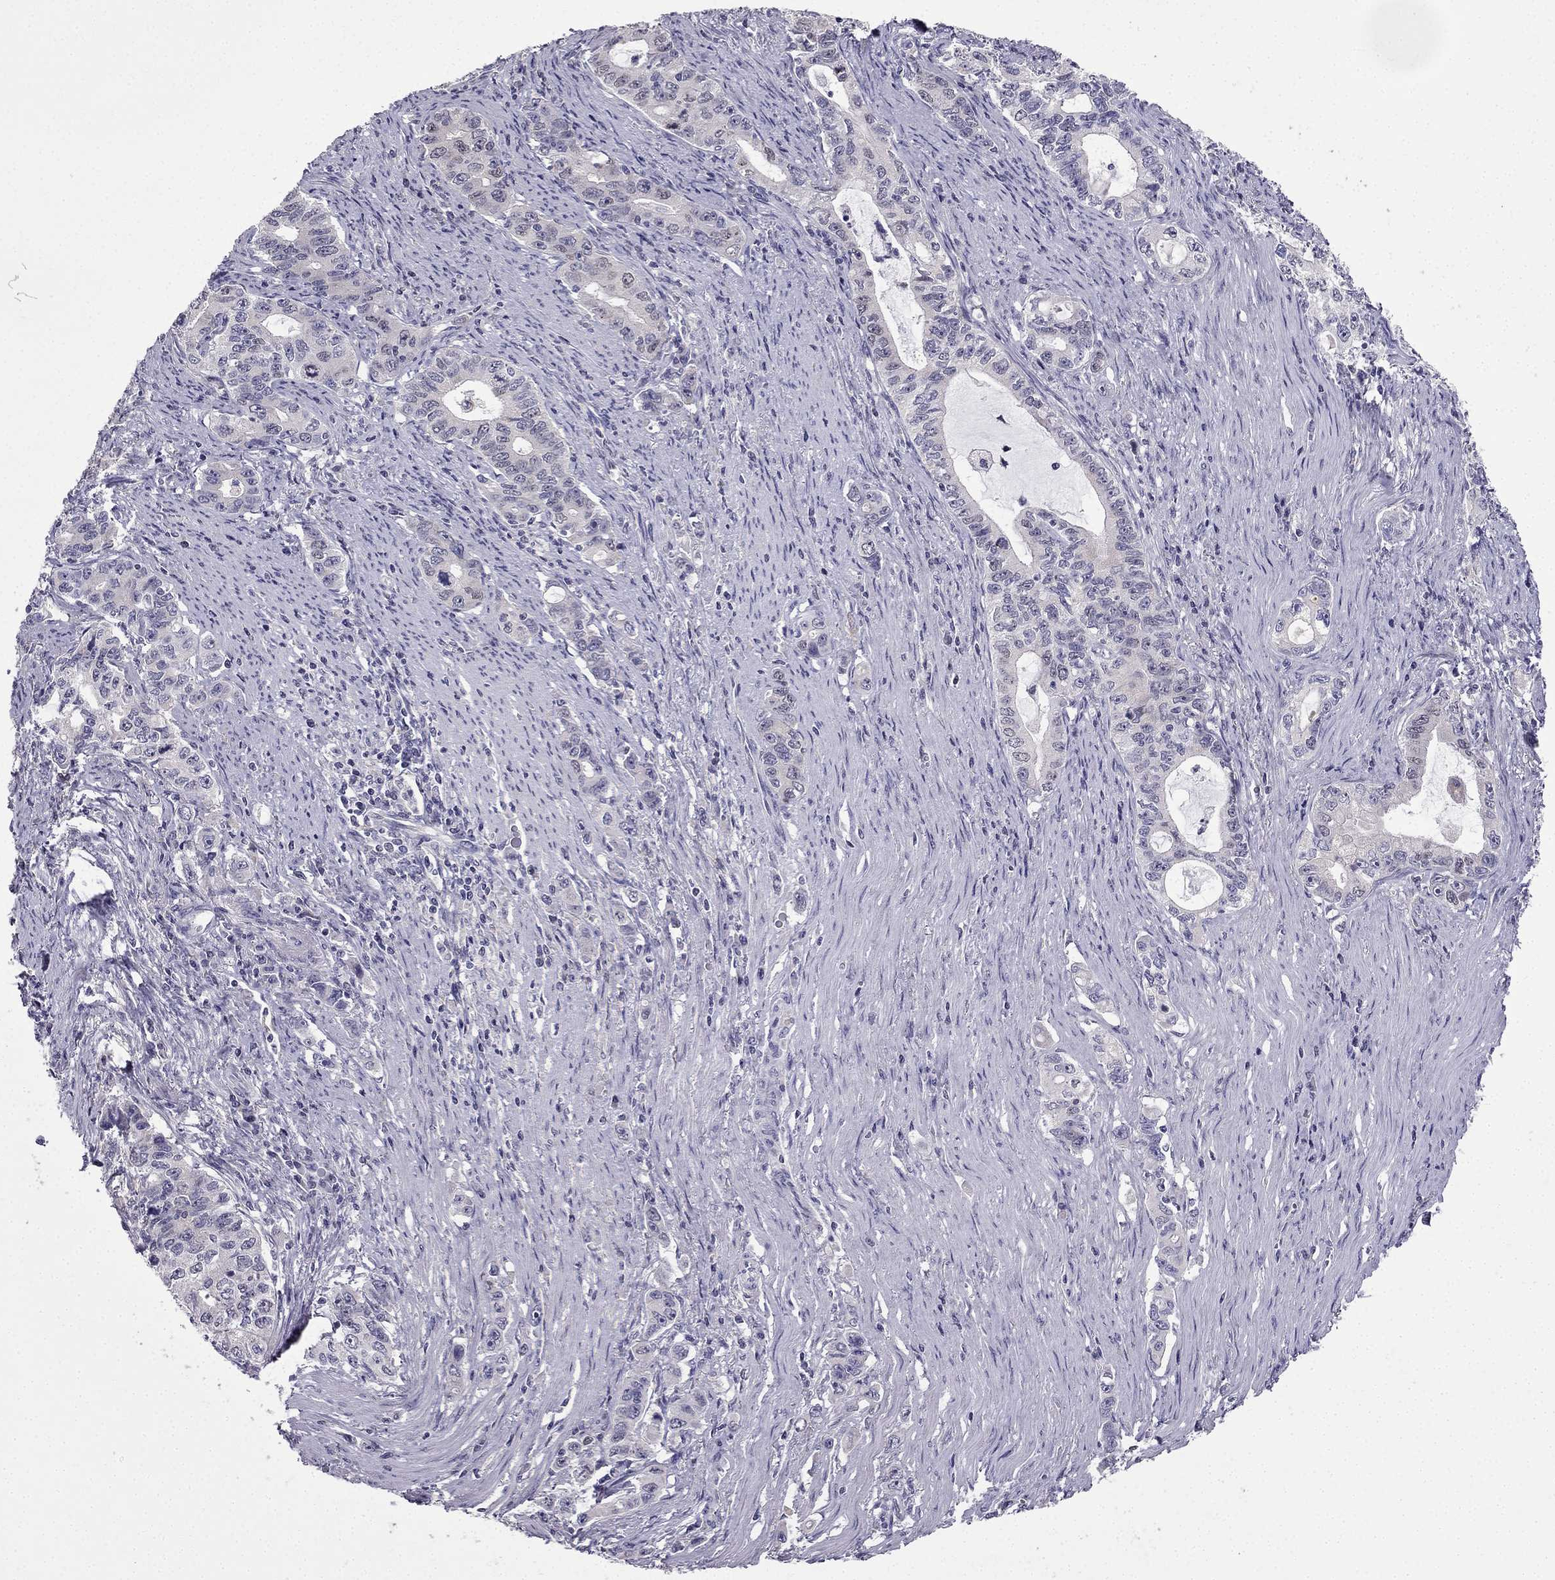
{"staining": {"intensity": "negative", "quantity": "none", "location": "none"}, "tissue": "stomach cancer", "cell_type": "Tumor cells", "image_type": "cancer", "snomed": [{"axis": "morphology", "description": "Adenocarcinoma, NOS"}, {"axis": "topography", "description": "Stomach, lower"}], "caption": "High magnification brightfield microscopy of stomach adenocarcinoma stained with DAB (brown) and counterstained with hematoxylin (blue): tumor cells show no significant expression. (Stains: DAB (3,3'-diaminobenzidine) IHC with hematoxylin counter stain, Microscopy: brightfield microscopy at high magnification).", "gene": "SLC6A2", "patient": {"sex": "female", "age": 72}}